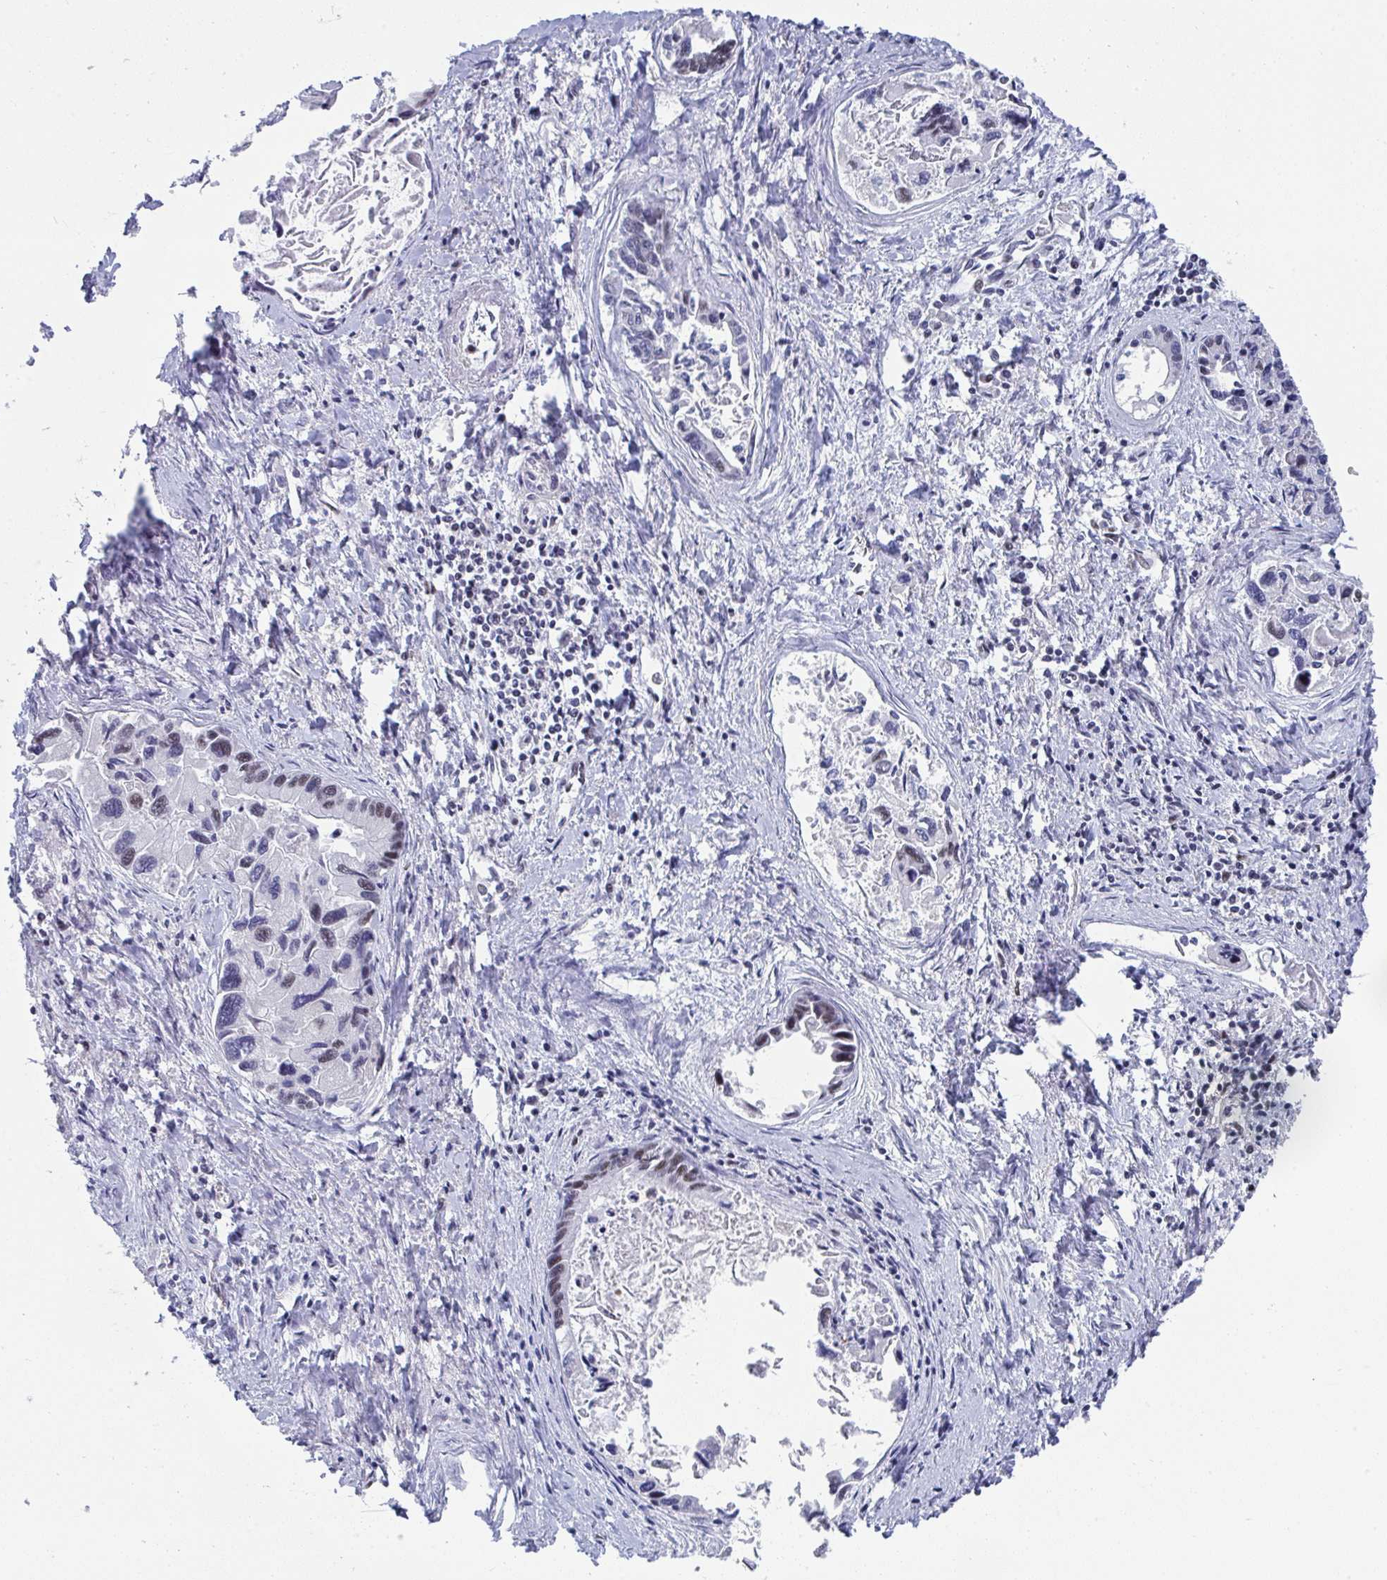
{"staining": {"intensity": "moderate", "quantity": "<25%", "location": "nuclear"}, "tissue": "liver cancer", "cell_type": "Tumor cells", "image_type": "cancer", "snomed": [{"axis": "morphology", "description": "Cholangiocarcinoma"}, {"axis": "topography", "description": "Liver"}], "caption": "DAB immunohistochemical staining of human cholangiocarcinoma (liver) shows moderate nuclear protein positivity in about <25% of tumor cells. The protein is stained brown, and the nuclei are stained in blue (DAB IHC with brightfield microscopy, high magnification).", "gene": "JDP2", "patient": {"sex": "male", "age": 66}}